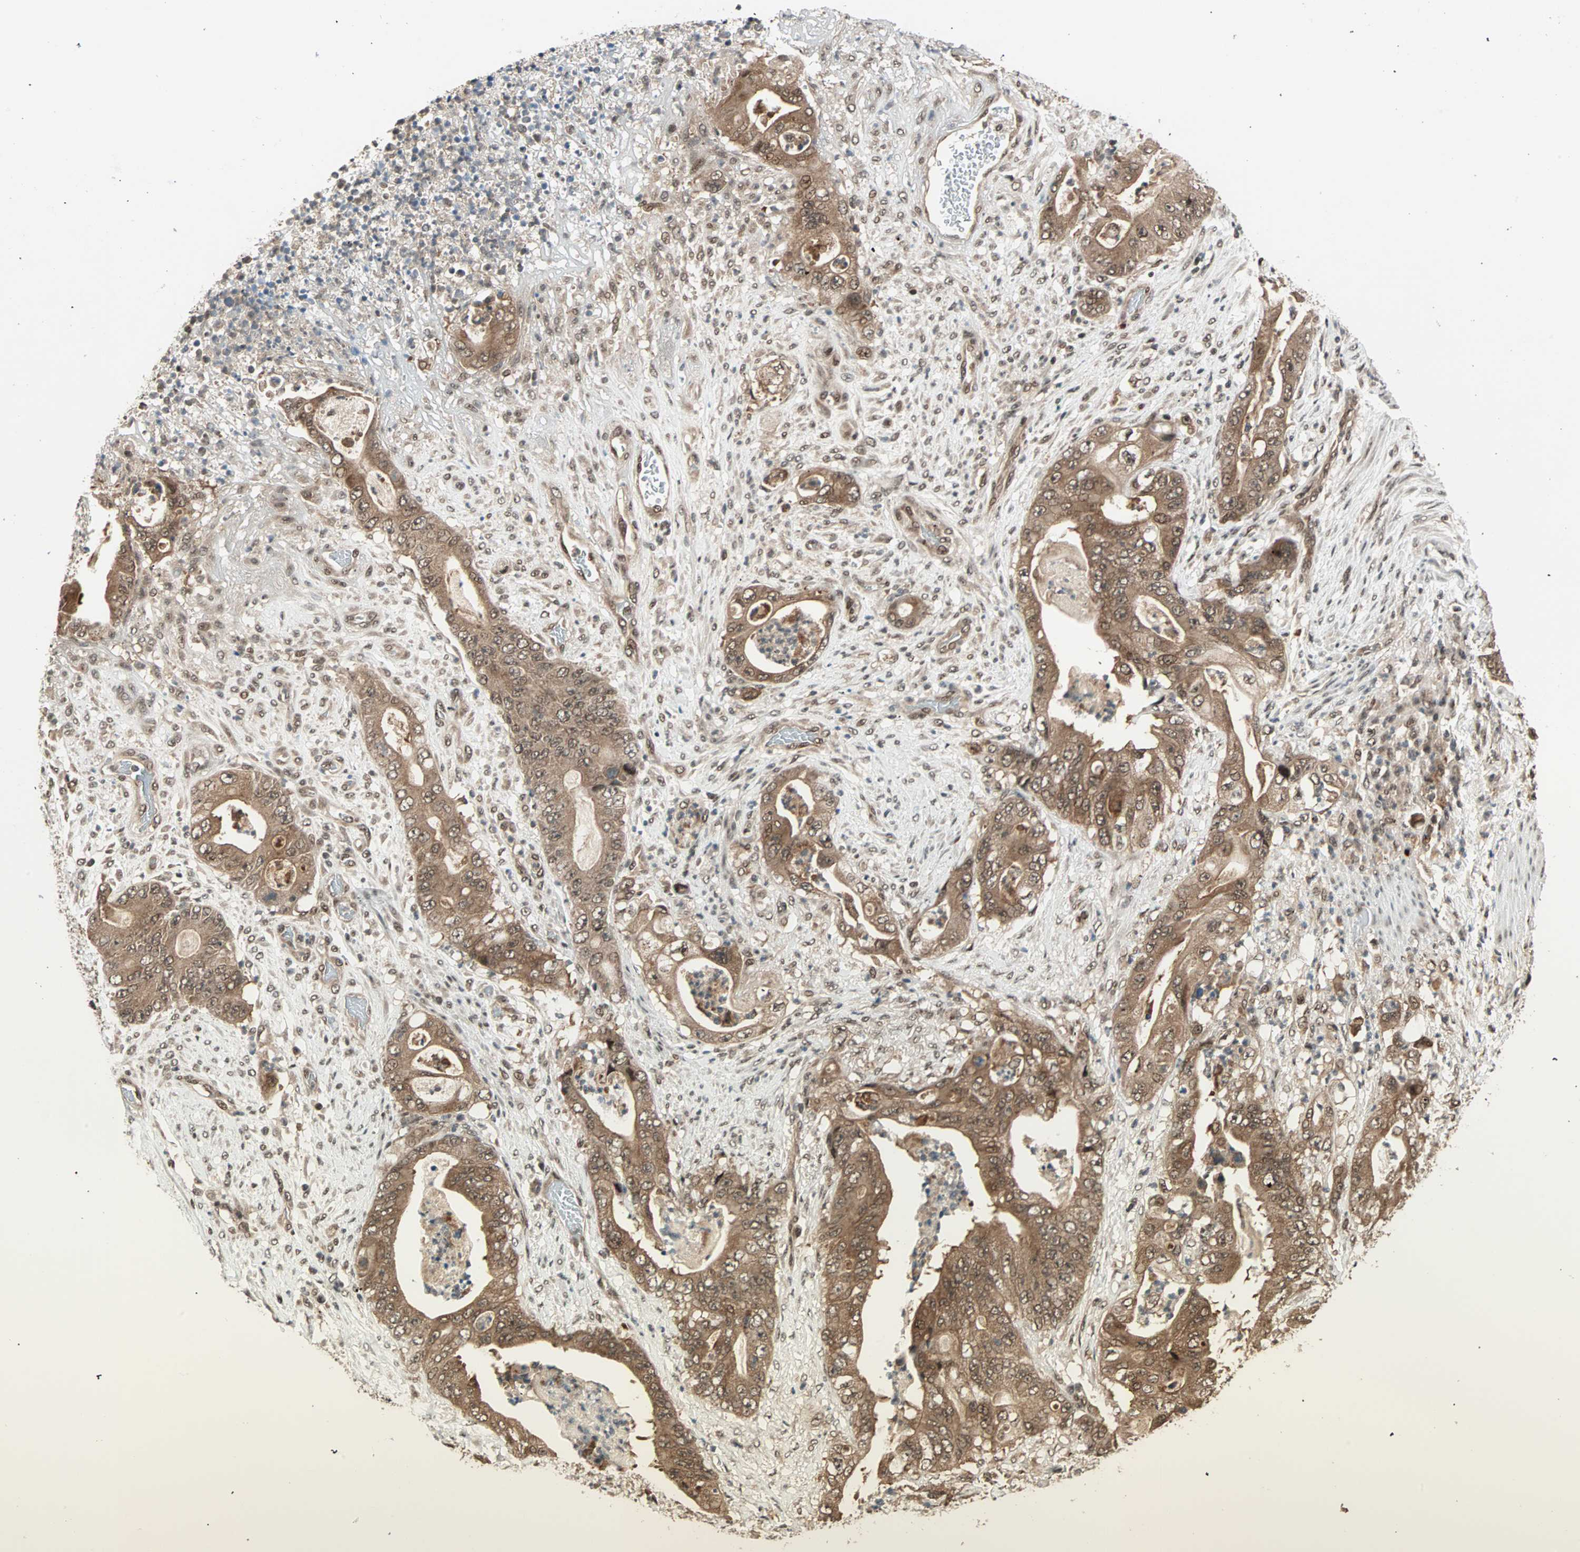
{"staining": {"intensity": "moderate", "quantity": ">75%", "location": "cytoplasmic/membranous,nuclear"}, "tissue": "stomach cancer", "cell_type": "Tumor cells", "image_type": "cancer", "snomed": [{"axis": "morphology", "description": "Adenocarcinoma, NOS"}, {"axis": "topography", "description": "Stomach"}], "caption": "Stomach adenocarcinoma stained with a brown dye displays moderate cytoplasmic/membranous and nuclear positive positivity in about >75% of tumor cells.", "gene": "ZNF44", "patient": {"sex": "female", "age": 73}}